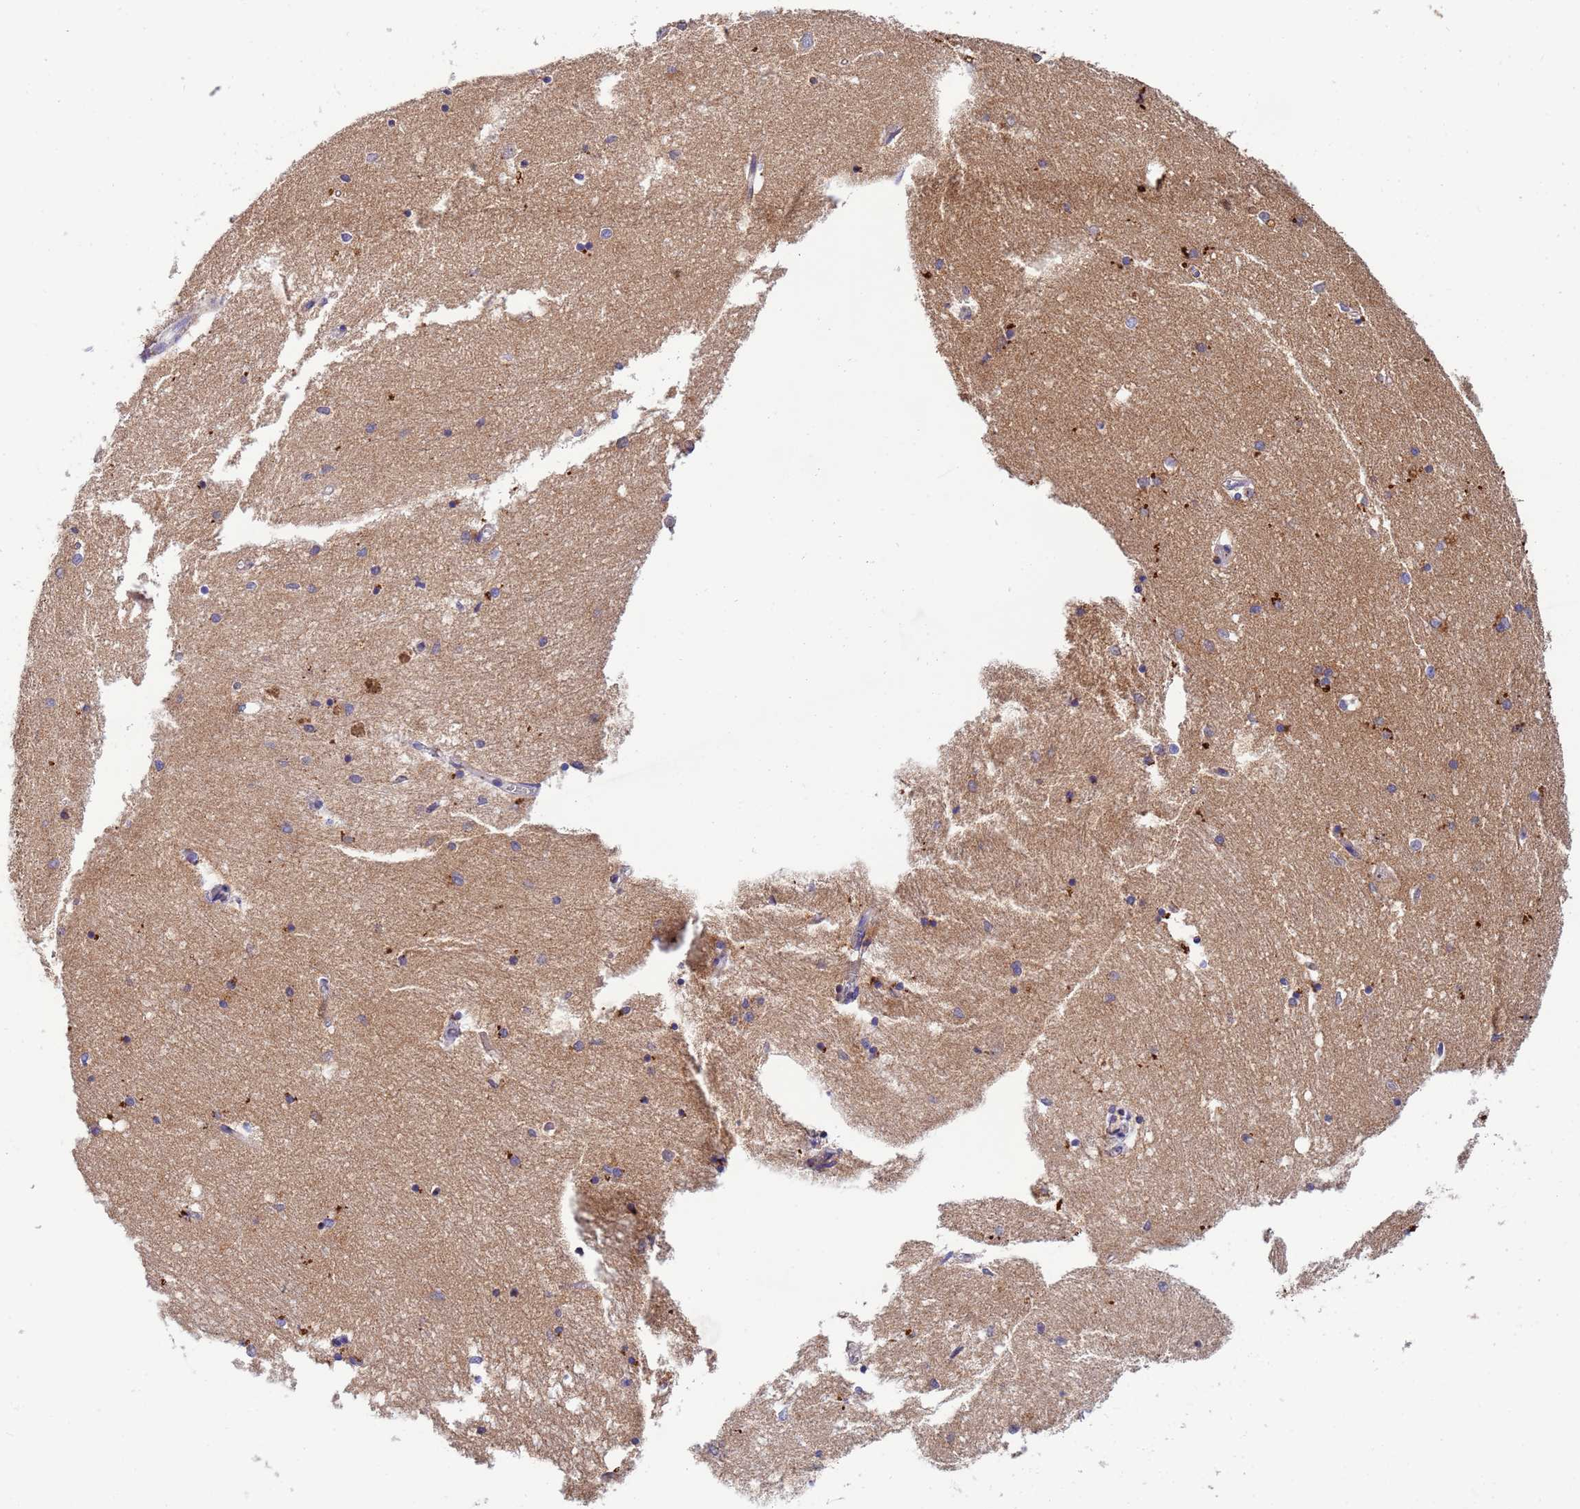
{"staining": {"intensity": "negative", "quantity": "none", "location": "none"}, "tissue": "hippocampus", "cell_type": "Glial cells", "image_type": "normal", "snomed": [{"axis": "morphology", "description": "Normal tissue, NOS"}, {"axis": "topography", "description": "Hippocampus"}], "caption": "IHC of normal hippocampus demonstrates no expression in glial cells. (DAB (3,3'-diaminobenzidine) IHC with hematoxylin counter stain).", "gene": "CDC34", "patient": {"sex": "male", "age": 45}}